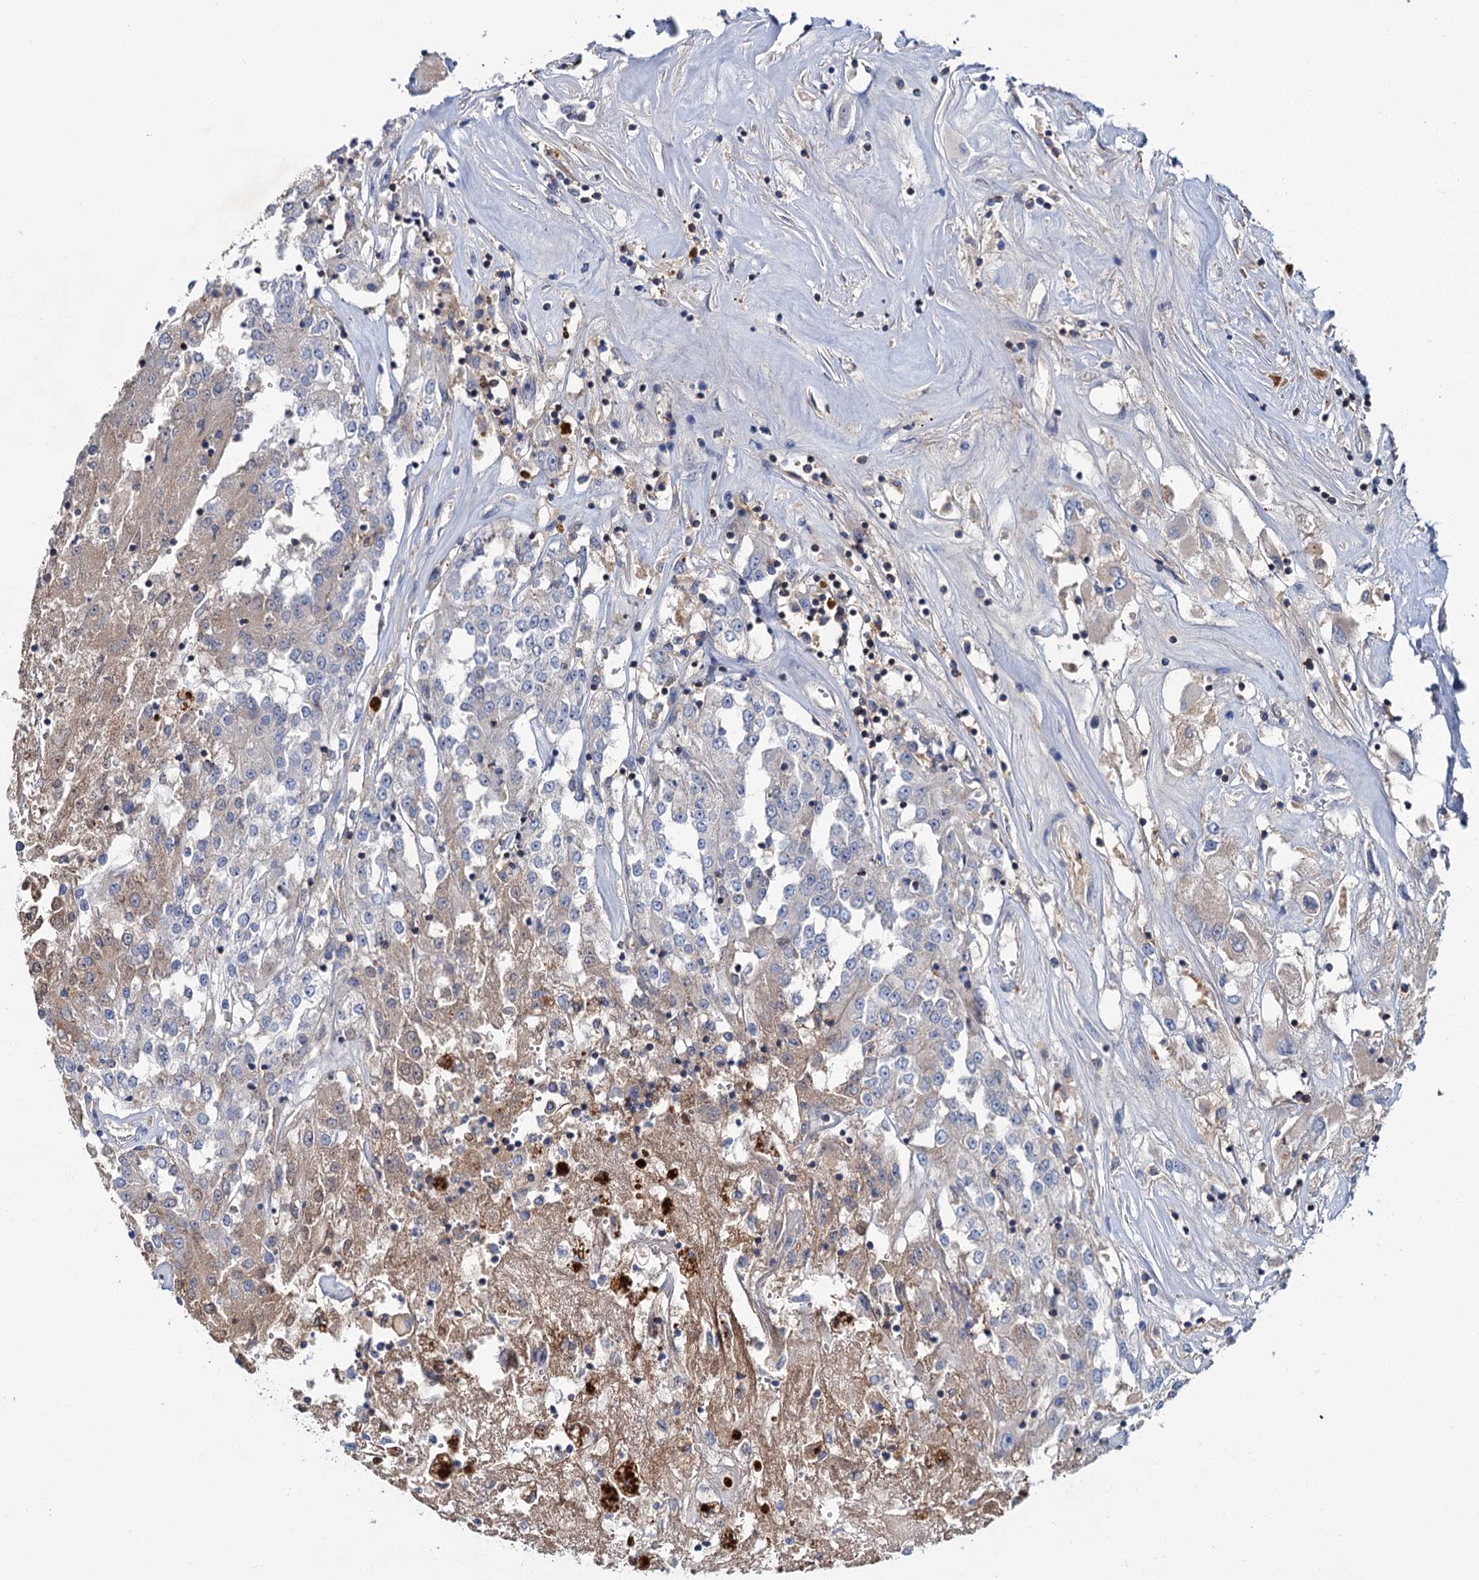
{"staining": {"intensity": "negative", "quantity": "none", "location": "none"}, "tissue": "renal cancer", "cell_type": "Tumor cells", "image_type": "cancer", "snomed": [{"axis": "morphology", "description": "Adenocarcinoma, NOS"}, {"axis": "topography", "description": "Kidney"}], "caption": "This is an IHC histopathology image of human adenocarcinoma (renal). There is no expression in tumor cells.", "gene": "FGFR2", "patient": {"sex": "female", "age": 52}}